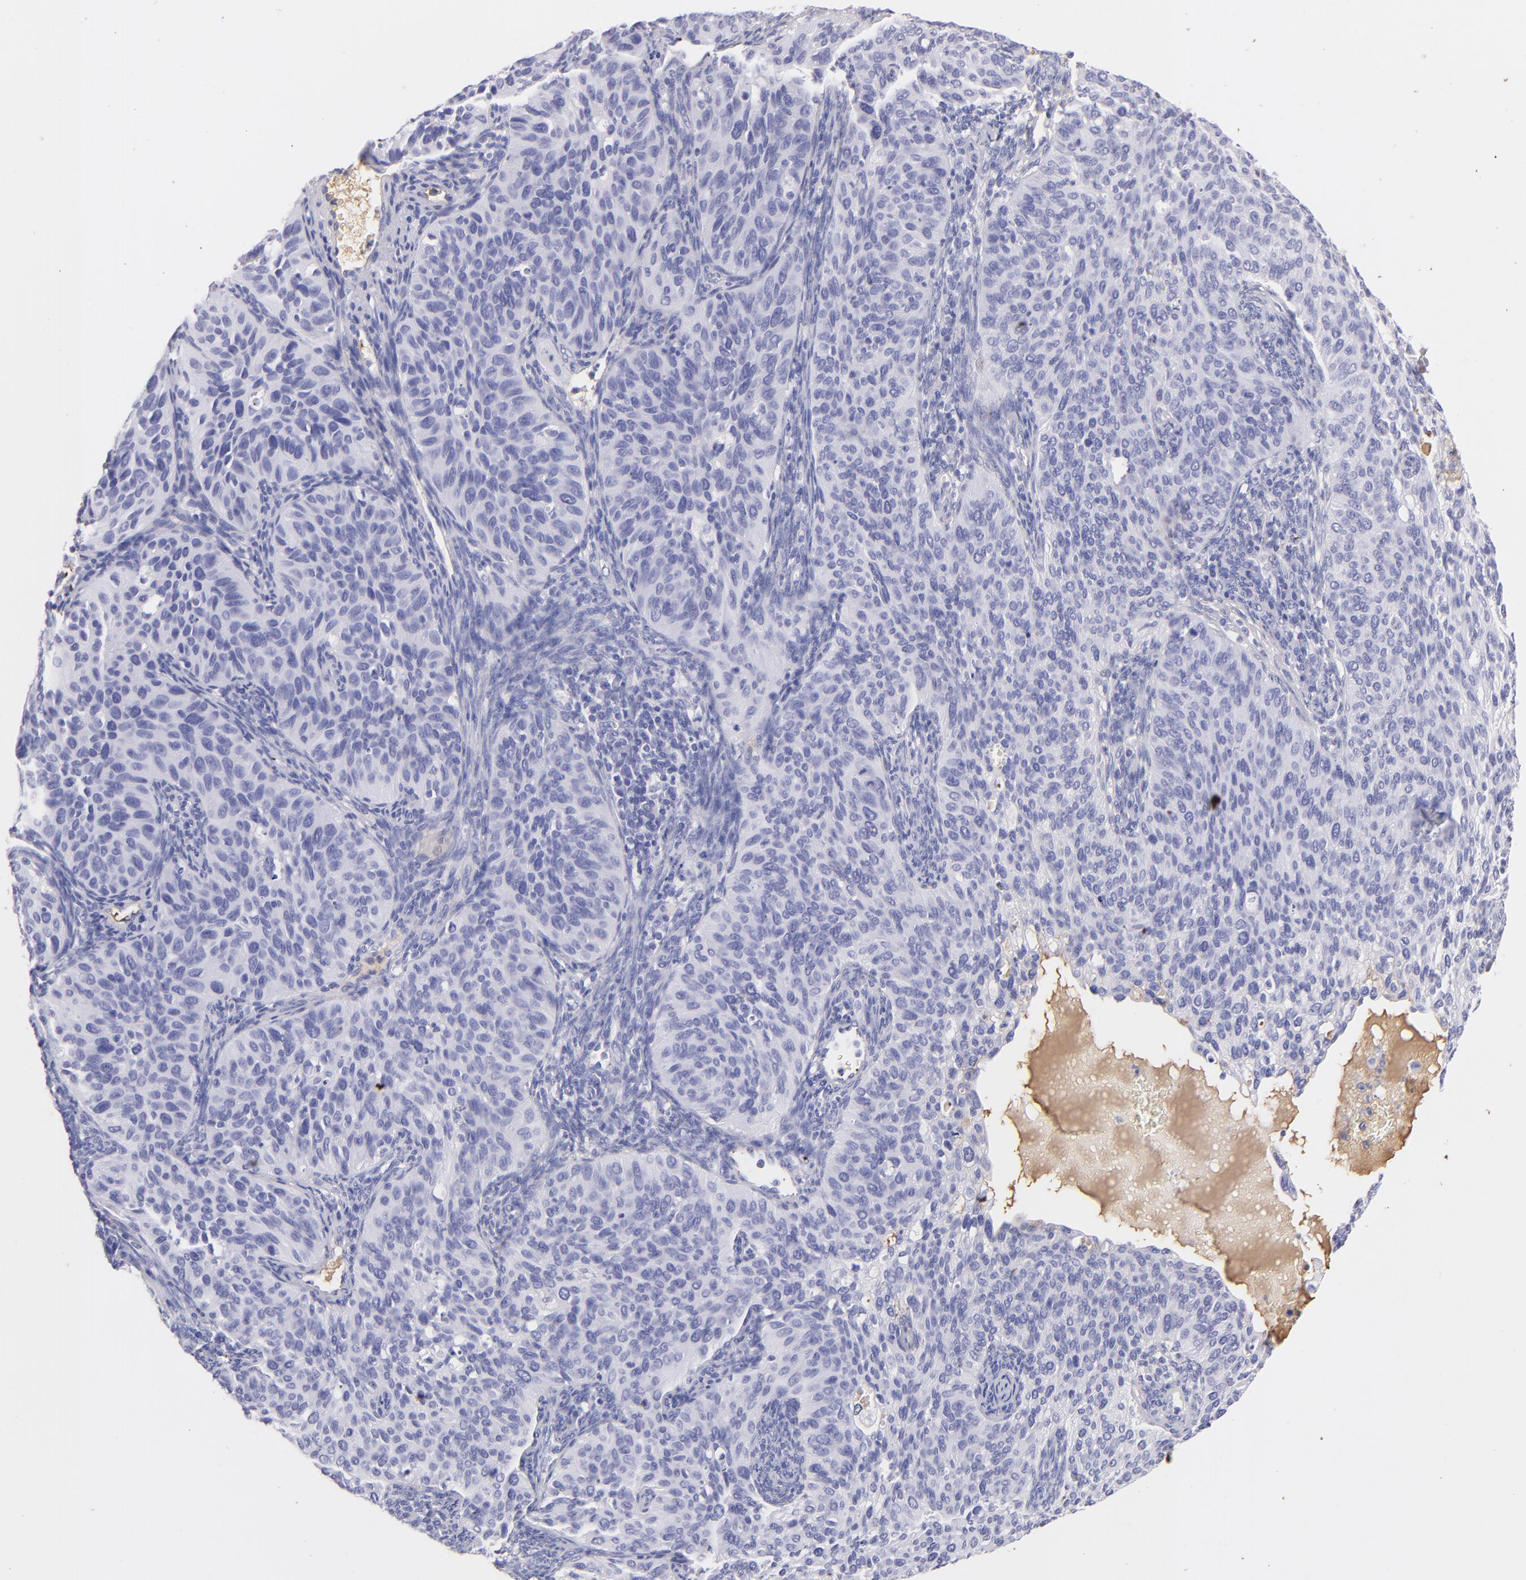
{"staining": {"intensity": "negative", "quantity": "none", "location": "none"}, "tissue": "cervical cancer", "cell_type": "Tumor cells", "image_type": "cancer", "snomed": [{"axis": "morphology", "description": "Adenocarcinoma, NOS"}, {"axis": "topography", "description": "Cervix"}], "caption": "This is an immunohistochemistry histopathology image of human cervical adenocarcinoma. There is no staining in tumor cells.", "gene": "FGB", "patient": {"sex": "female", "age": 29}}